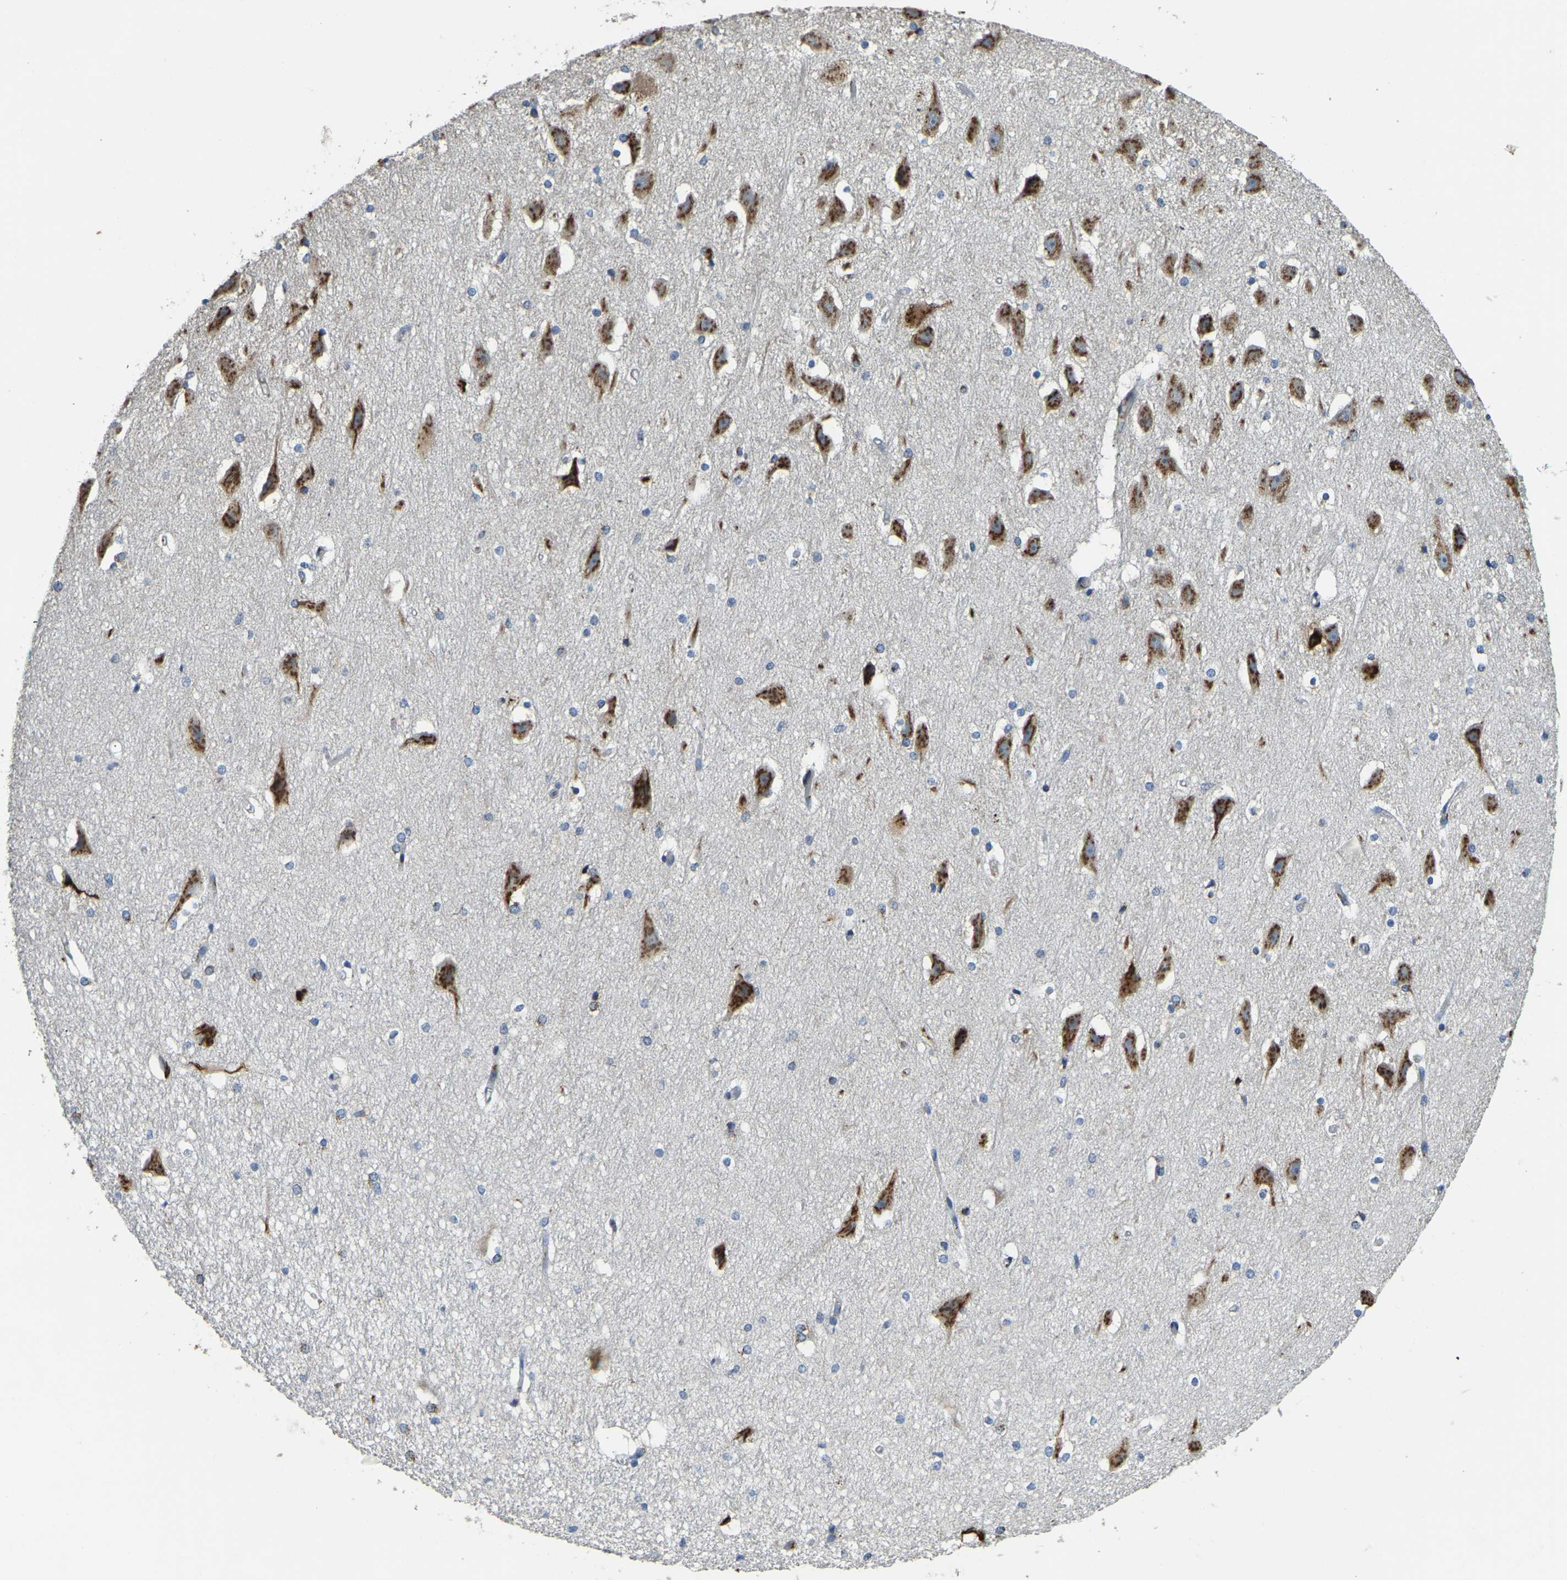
{"staining": {"intensity": "moderate", "quantity": "<25%", "location": "cytoplasmic/membranous"}, "tissue": "hippocampus", "cell_type": "Glial cells", "image_type": "normal", "snomed": [{"axis": "morphology", "description": "Normal tissue, NOS"}, {"axis": "topography", "description": "Hippocampus"}], "caption": "A brown stain highlights moderate cytoplasmic/membranous positivity of a protein in glial cells of benign hippocampus. (Brightfield microscopy of DAB IHC at high magnification).", "gene": "FAM174A", "patient": {"sex": "female", "age": 19}}